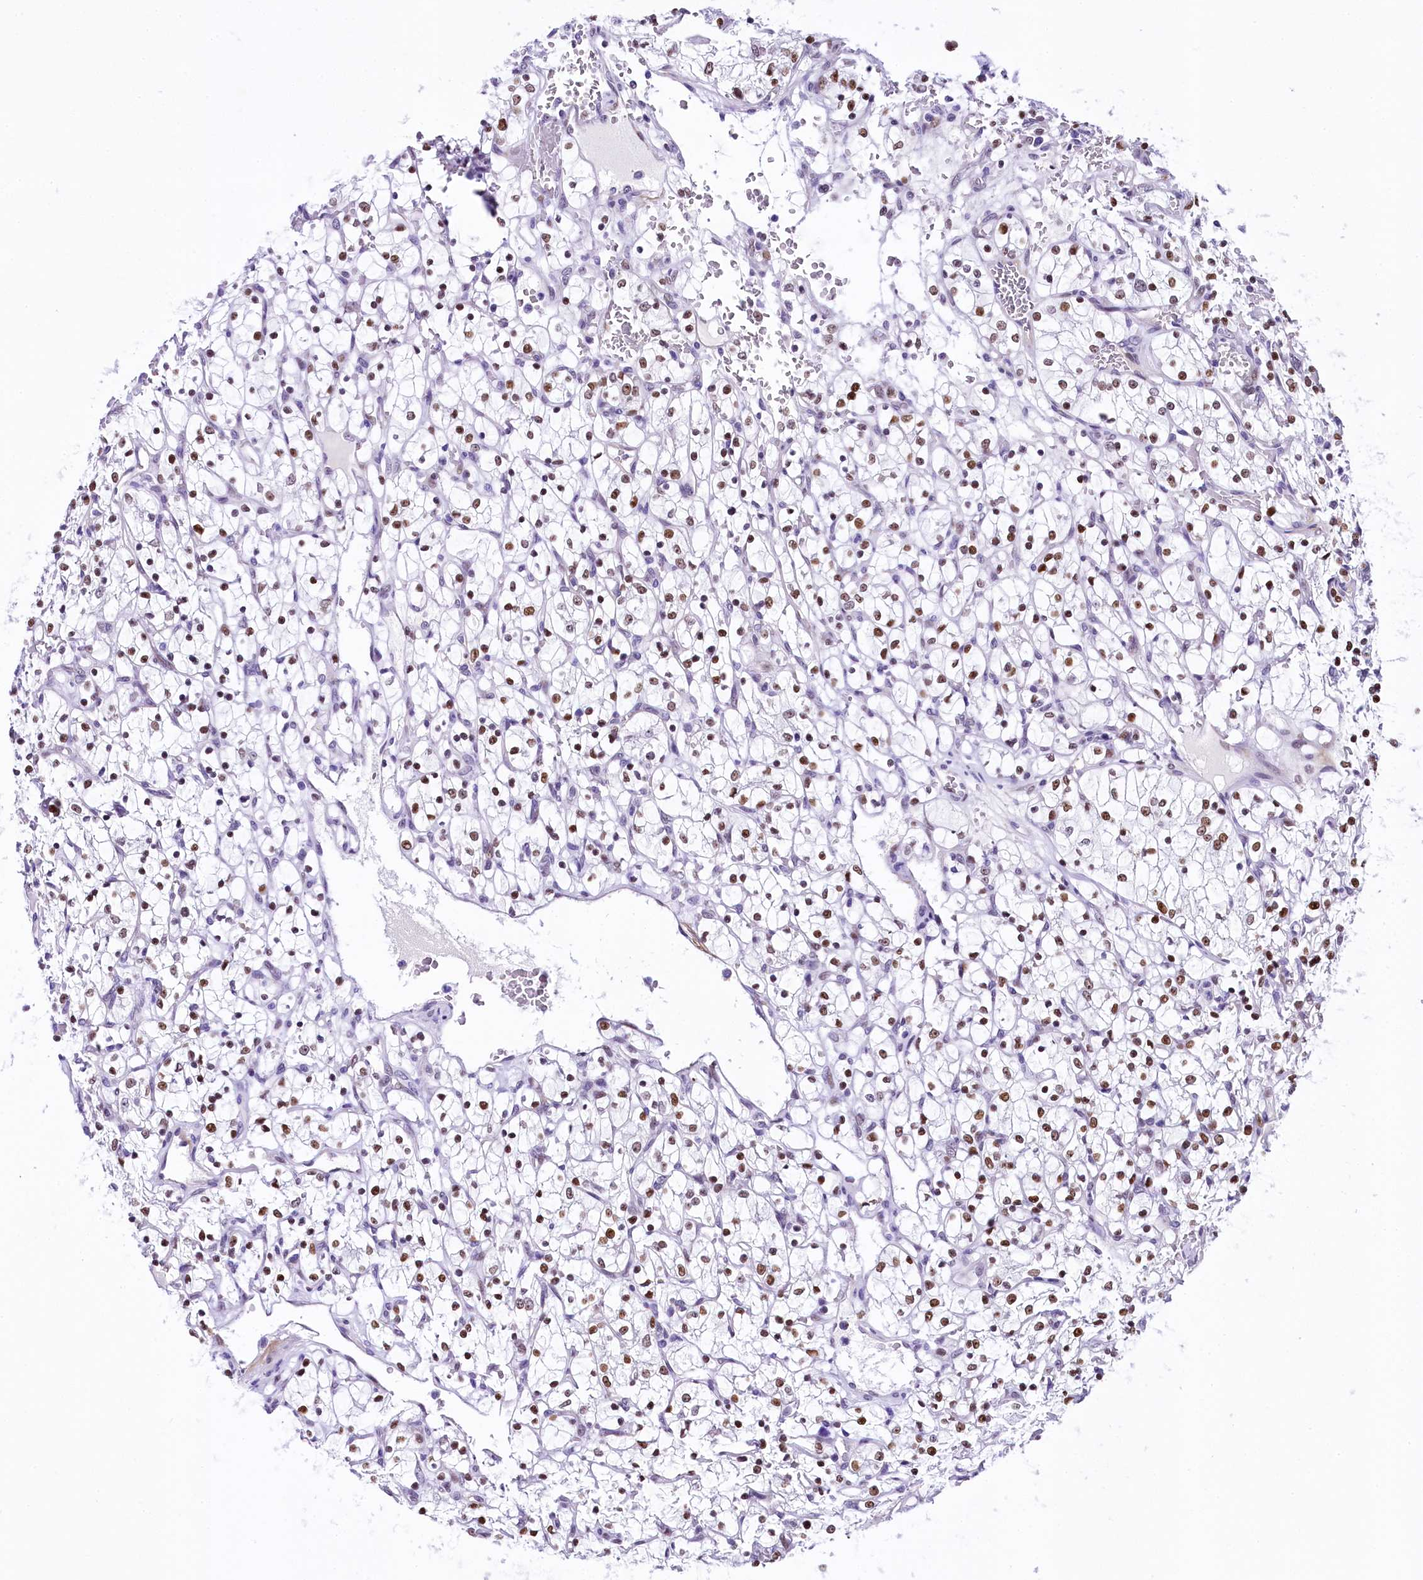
{"staining": {"intensity": "moderate", "quantity": "25%-75%", "location": "nuclear"}, "tissue": "renal cancer", "cell_type": "Tumor cells", "image_type": "cancer", "snomed": [{"axis": "morphology", "description": "Adenocarcinoma, NOS"}, {"axis": "topography", "description": "Kidney"}], "caption": "The micrograph reveals a brown stain indicating the presence of a protein in the nuclear of tumor cells in renal adenocarcinoma. The protein is stained brown, and the nuclei are stained in blue (DAB (3,3'-diaminobenzidine) IHC with brightfield microscopy, high magnification).", "gene": "SAMD10", "patient": {"sex": "female", "age": 69}}